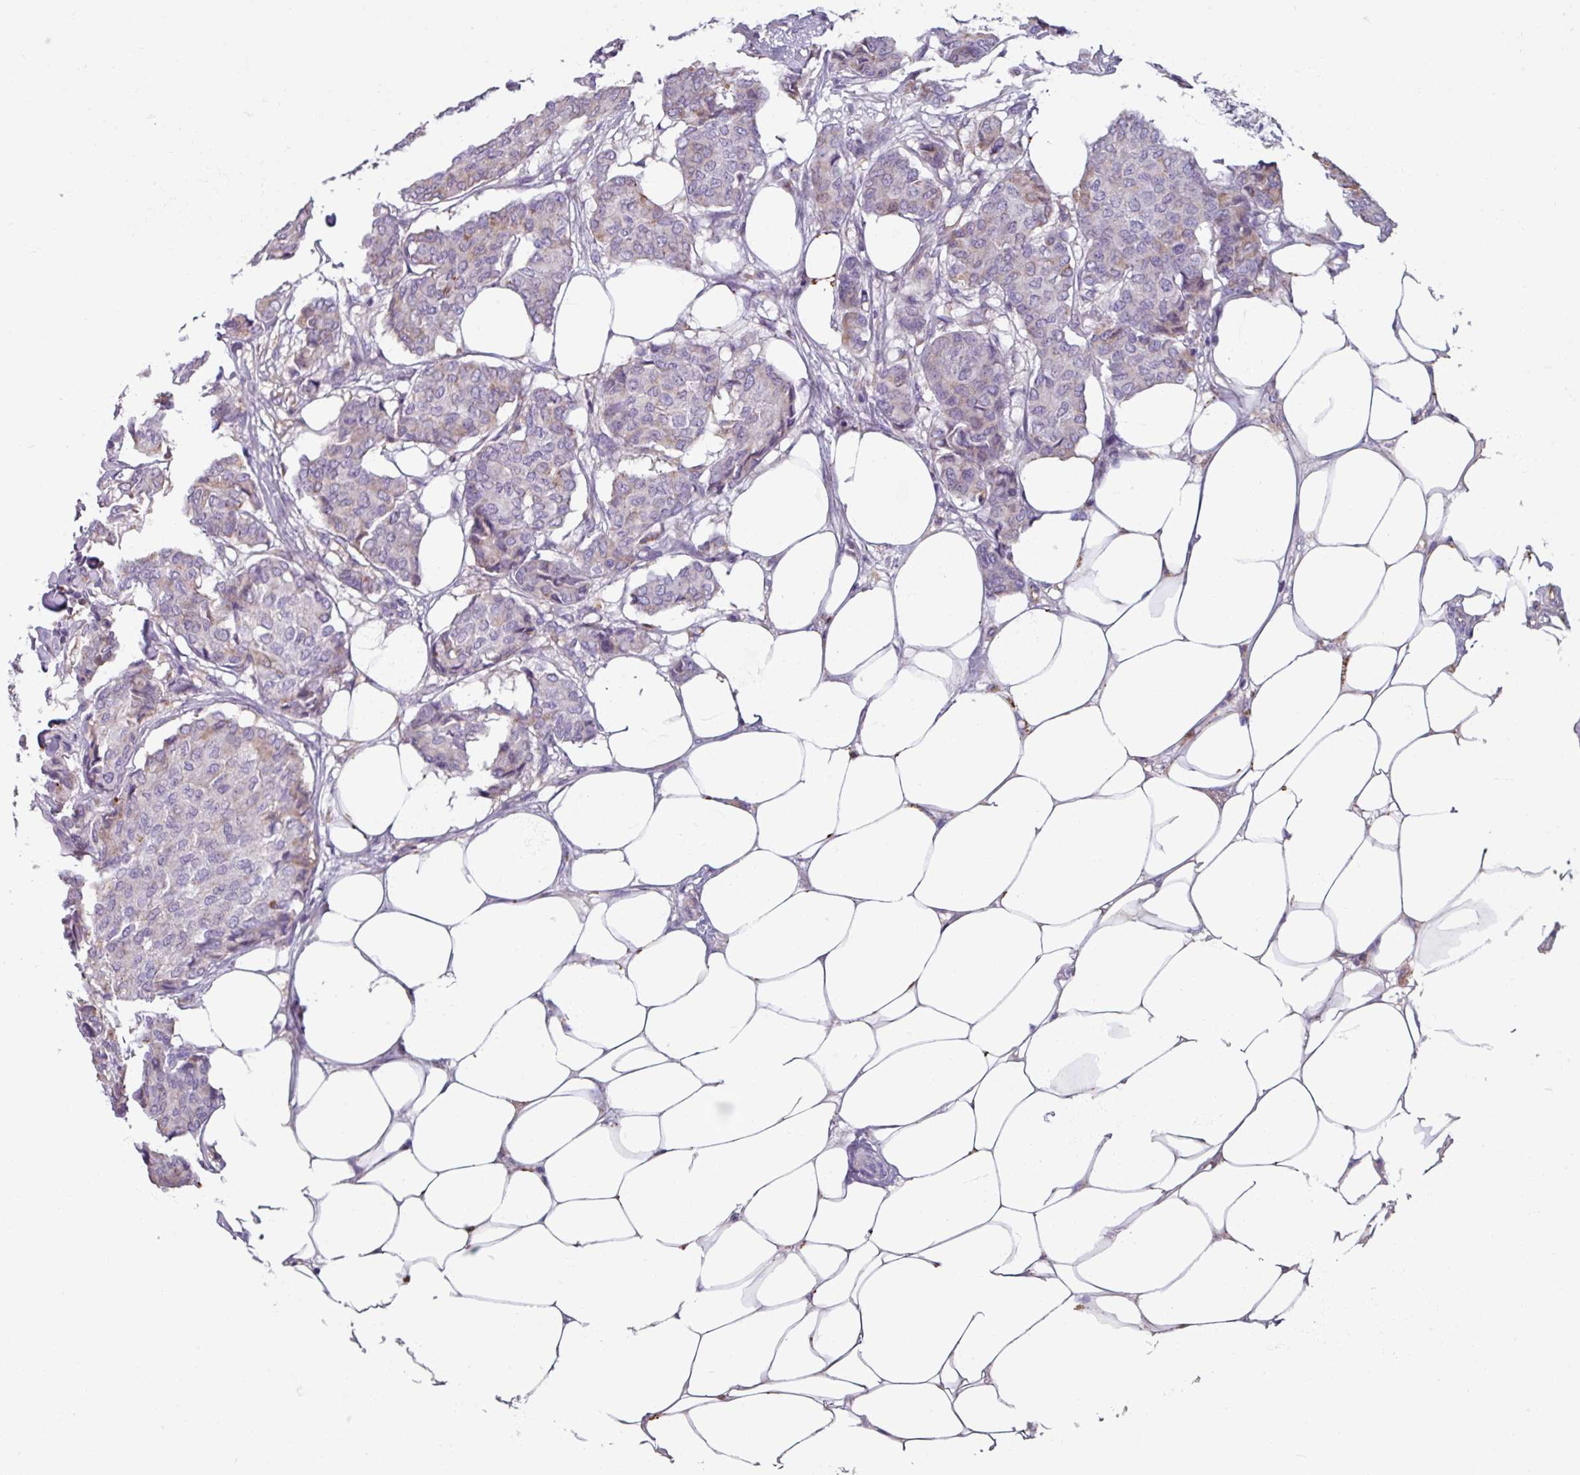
{"staining": {"intensity": "weak", "quantity": "<25%", "location": "cytoplasmic/membranous"}, "tissue": "breast cancer", "cell_type": "Tumor cells", "image_type": "cancer", "snomed": [{"axis": "morphology", "description": "Duct carcinoma"}, {"axis": "topography", "description": "Breast"}], "caption": "High power microscopy photomicrograph of an immunohistochemistry (IHC) image of breast cancer (invasive ductal carcinoma), revealing no significant expression in tumor cells.", "gene": "SPESP1", "patient": {"sex": "female", "age": 75}}